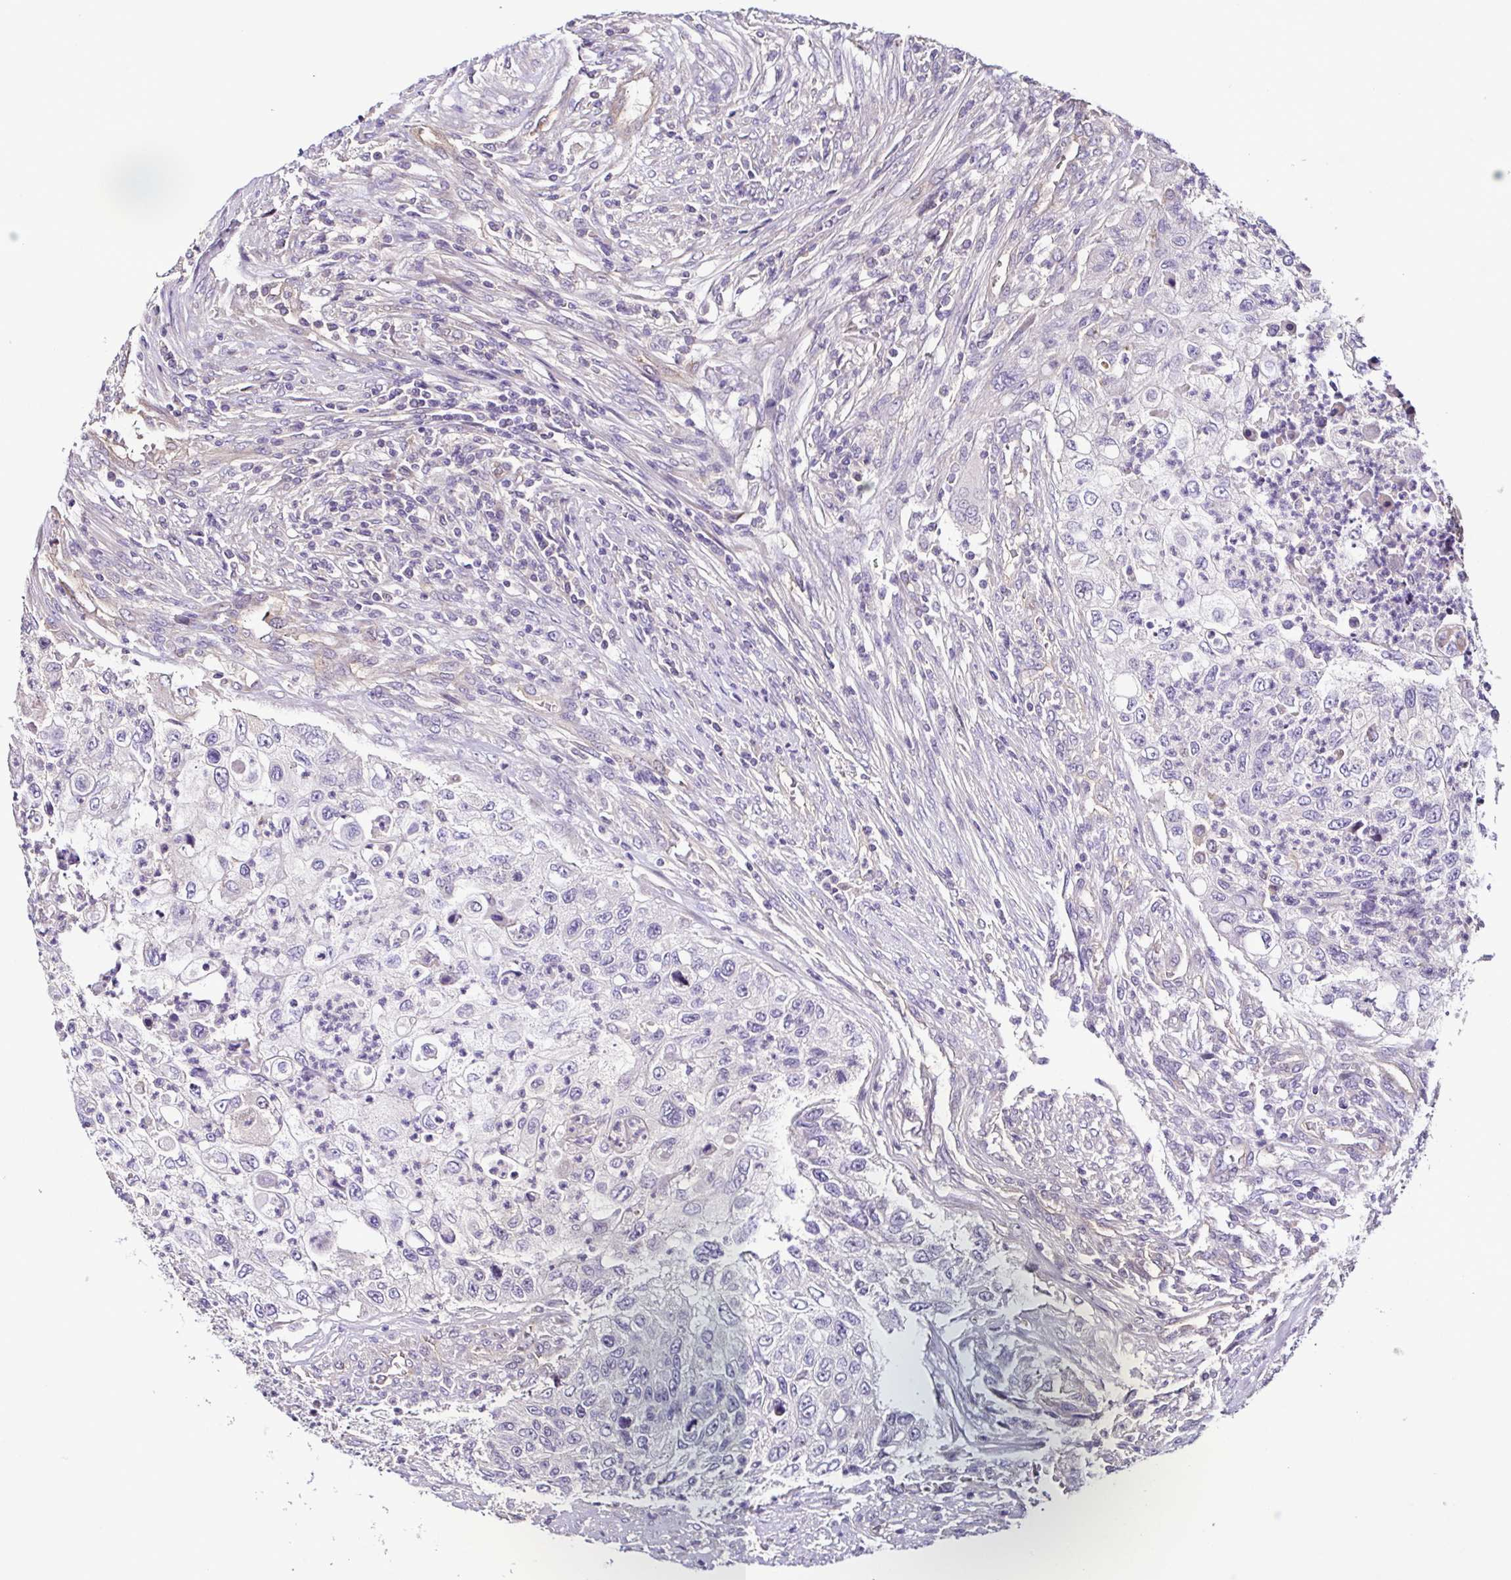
{"staining": {"intensity": "negative", "quantity": "none", "location": "none"}, "tissue": "urothelial cancer", "cell_type": "Tumor cells", "image_type": "cancer", "snomed": [{"axis": "morphology", "description": "Urothelial carcinoma, High grade"}, {"axis": "topography", "description": "Urinary bladder"}], "caption": "DAB immunohistochemical staining of human urothelial cancer displays no significant expression in tumor cells.", "gene": "LMOD2", "patient": {"sex": "female", "age": 60}}